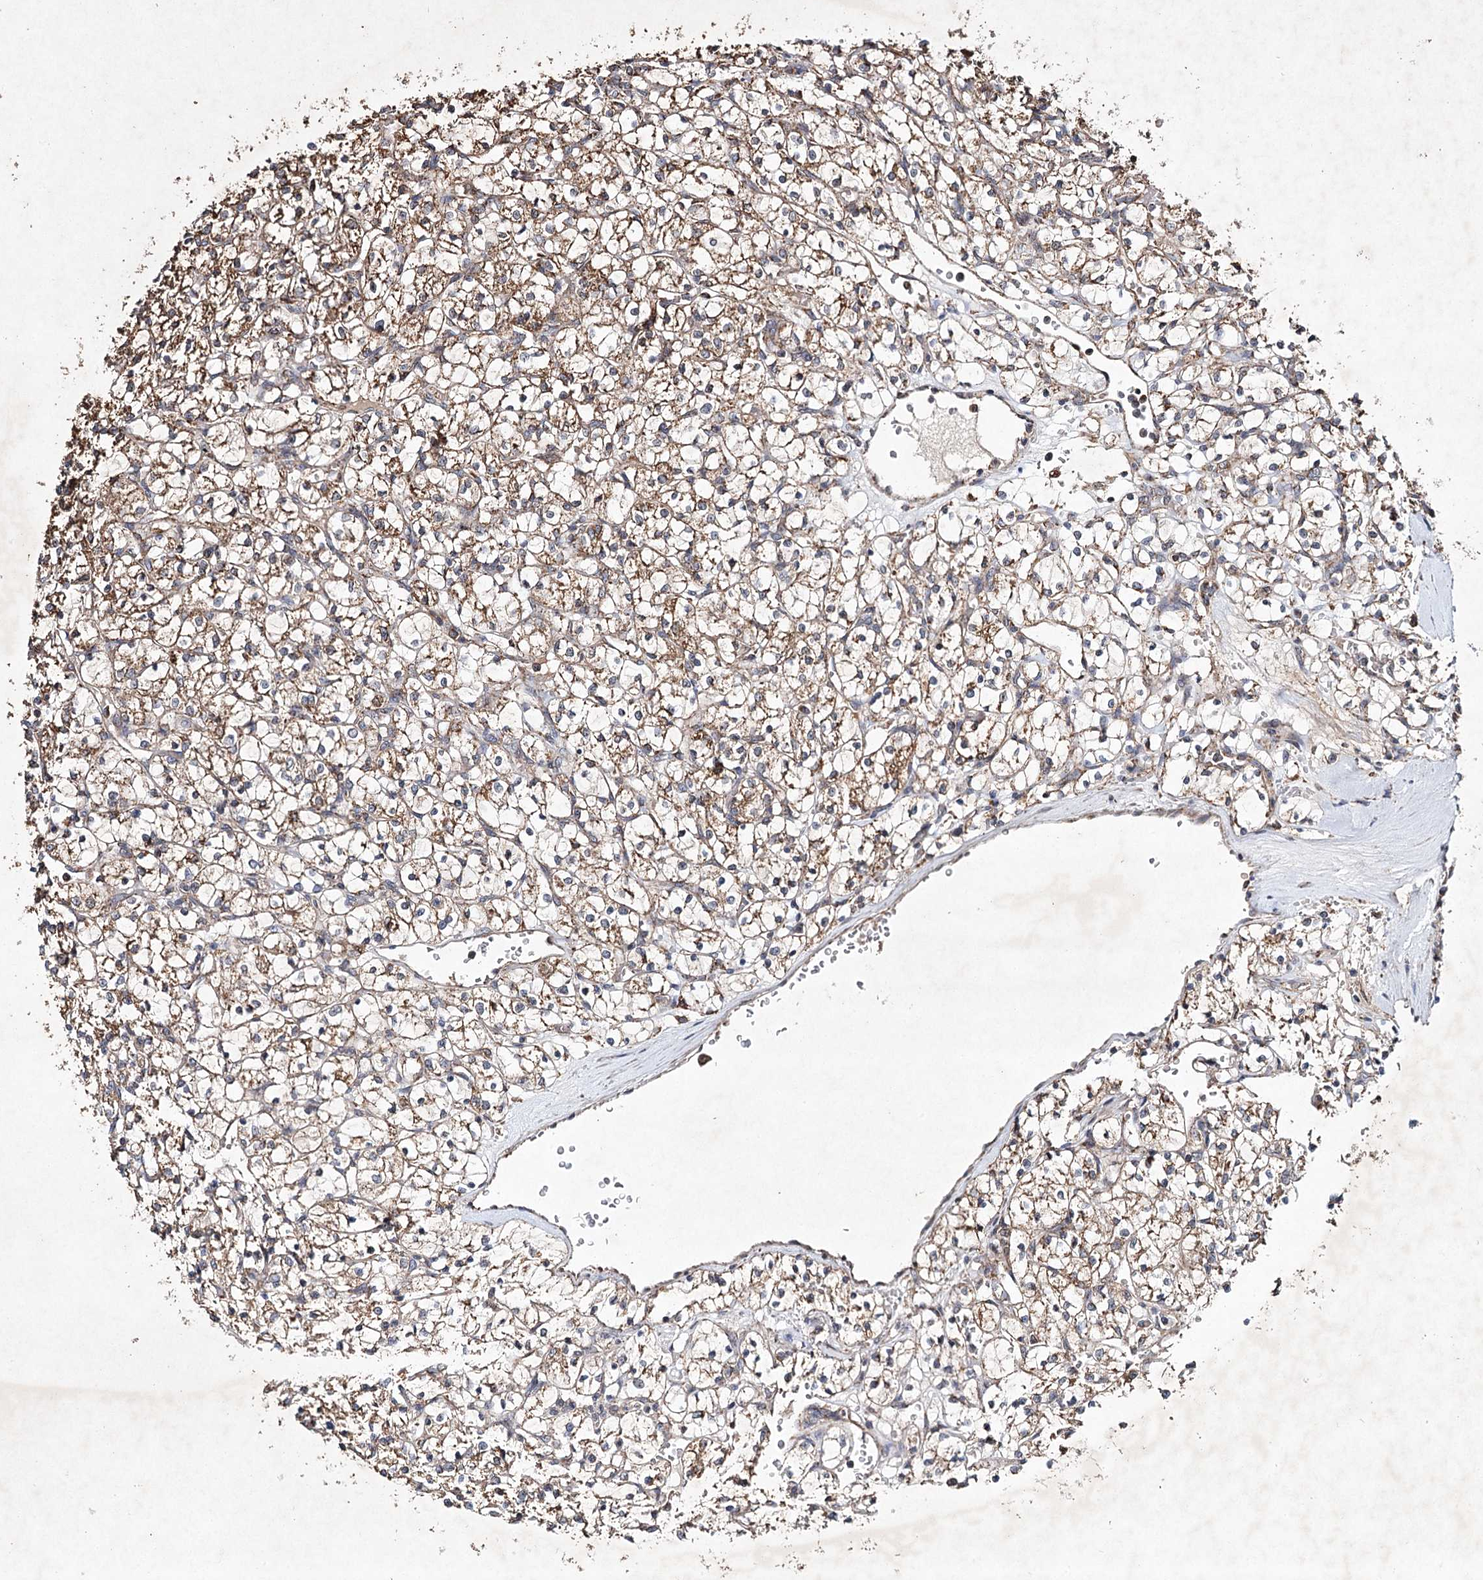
{"staining": {"intensity": "moderate", "quantity": ">75%", "location": "cytoplasmic/membranous"}, "tissue": "renal cancer", "cell_type": "Tumor cells", "image_type": "cancer", "snomed": [{"axis": "morphology", "description": "Adenocarcinoma, NOS"}, {"axis": "topography", "description": "Kidney"}], "caption": "Moderate cytoplasmic/membranous positivity is present in approximately >75% of tumor cells in renal adenocarcinoma.", "gene": "PIK3CB", "patient": {"sex": "female", "age": 69}}